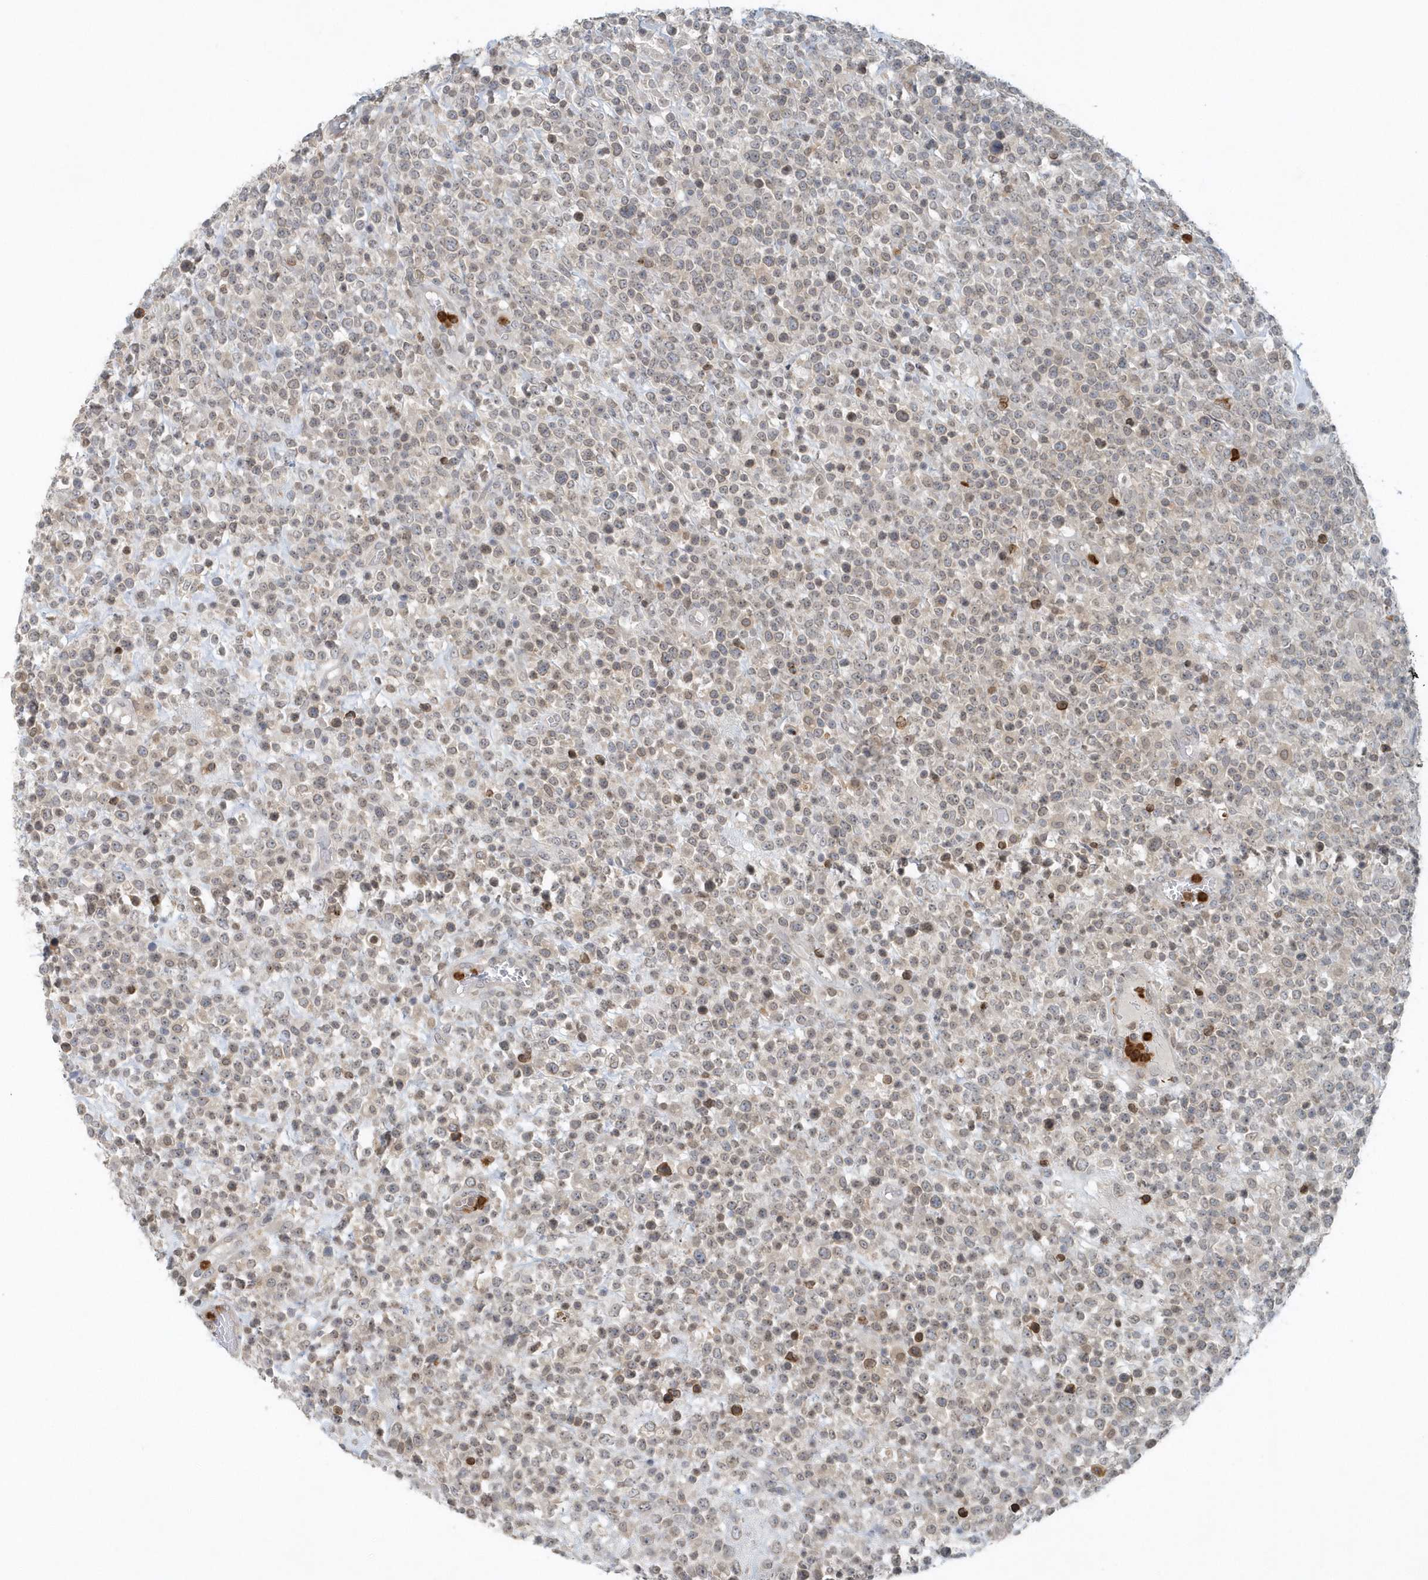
{"staining": {"intensity": "weak", "quantity": "25%-75%", "location": "nuclear"}, "tissue": "lymphoma", "cell_type": "Tumor cells", "image_type": "cancer", "snomed": [{"axis": "morphology", "description": "Malignant lymphoma, non-Hodgkin's type, High grade"}, {"axis": "topography", "description": "Colon"}], "caption": "An IHC photomicrograph of neoplastic tissue is shown. Protein staining in brown highlights weak nuclear positivity in lymphoma within tumor cells. The protein of interest is shown in brown color, while the nuclei are stained blue.", "gene": "NUP54", "patient": {"sex": "female", "age": 53}}